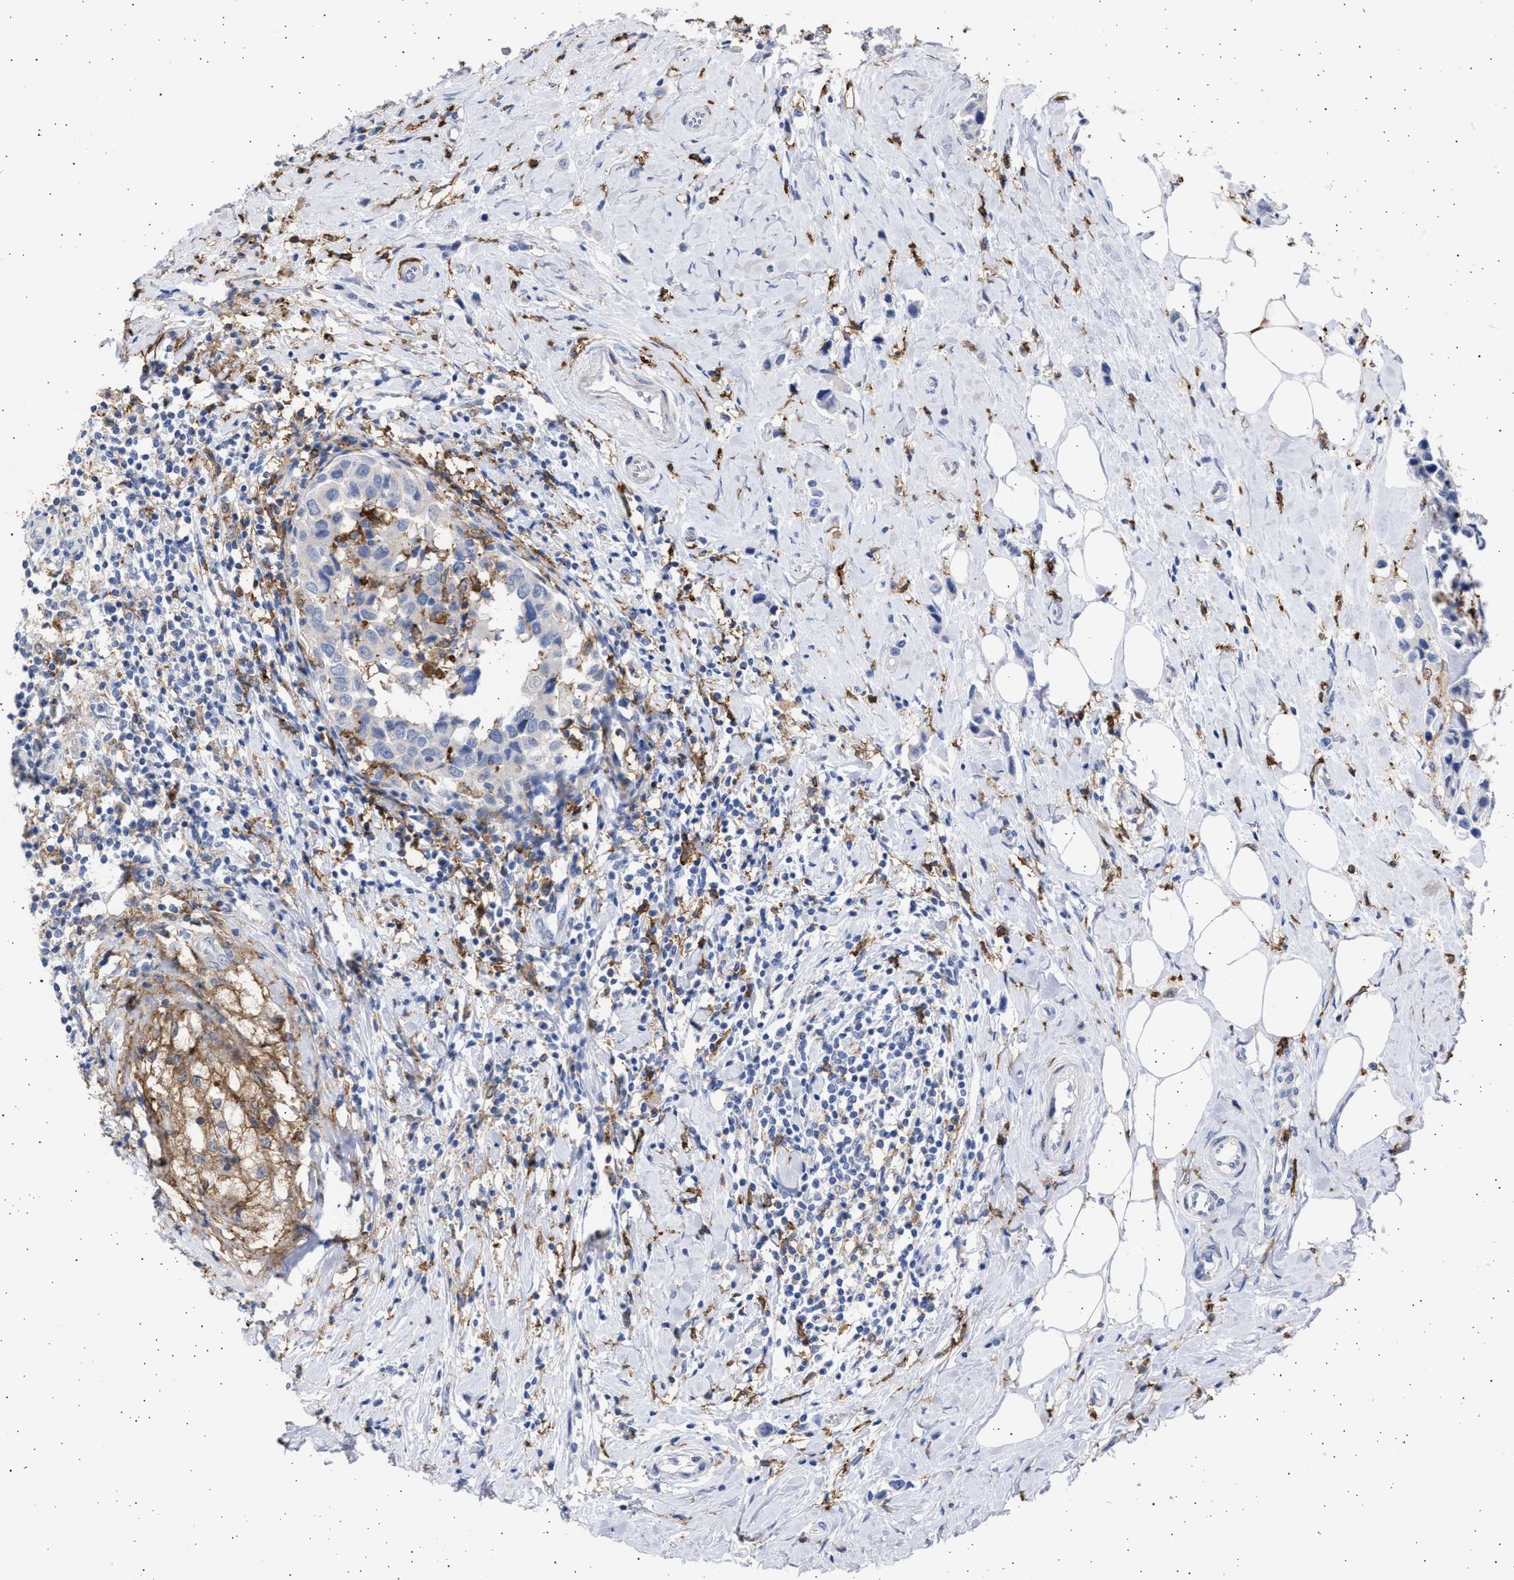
{"staining": {"intensity": "negative", "quantity": "none", "location": "none"}, "tissue": "breast cancer", "cell_type": "Tumor cells", "image_type": "cancer", "snomed": [{"axis": "morphology", "description": "Normal tissue, NOS"}, {"axis": "morphology", "description": "Duct carcinoma"}, {"axis": "topography", "description": "Breast"}], "caption": "Immunohistochemistry histopathology image of human breast cancer stained for a protein (brown), which displays no staining in tumor cells.", "gene": "FCER1A", "patient": {"sex": "female", "age": 50}}